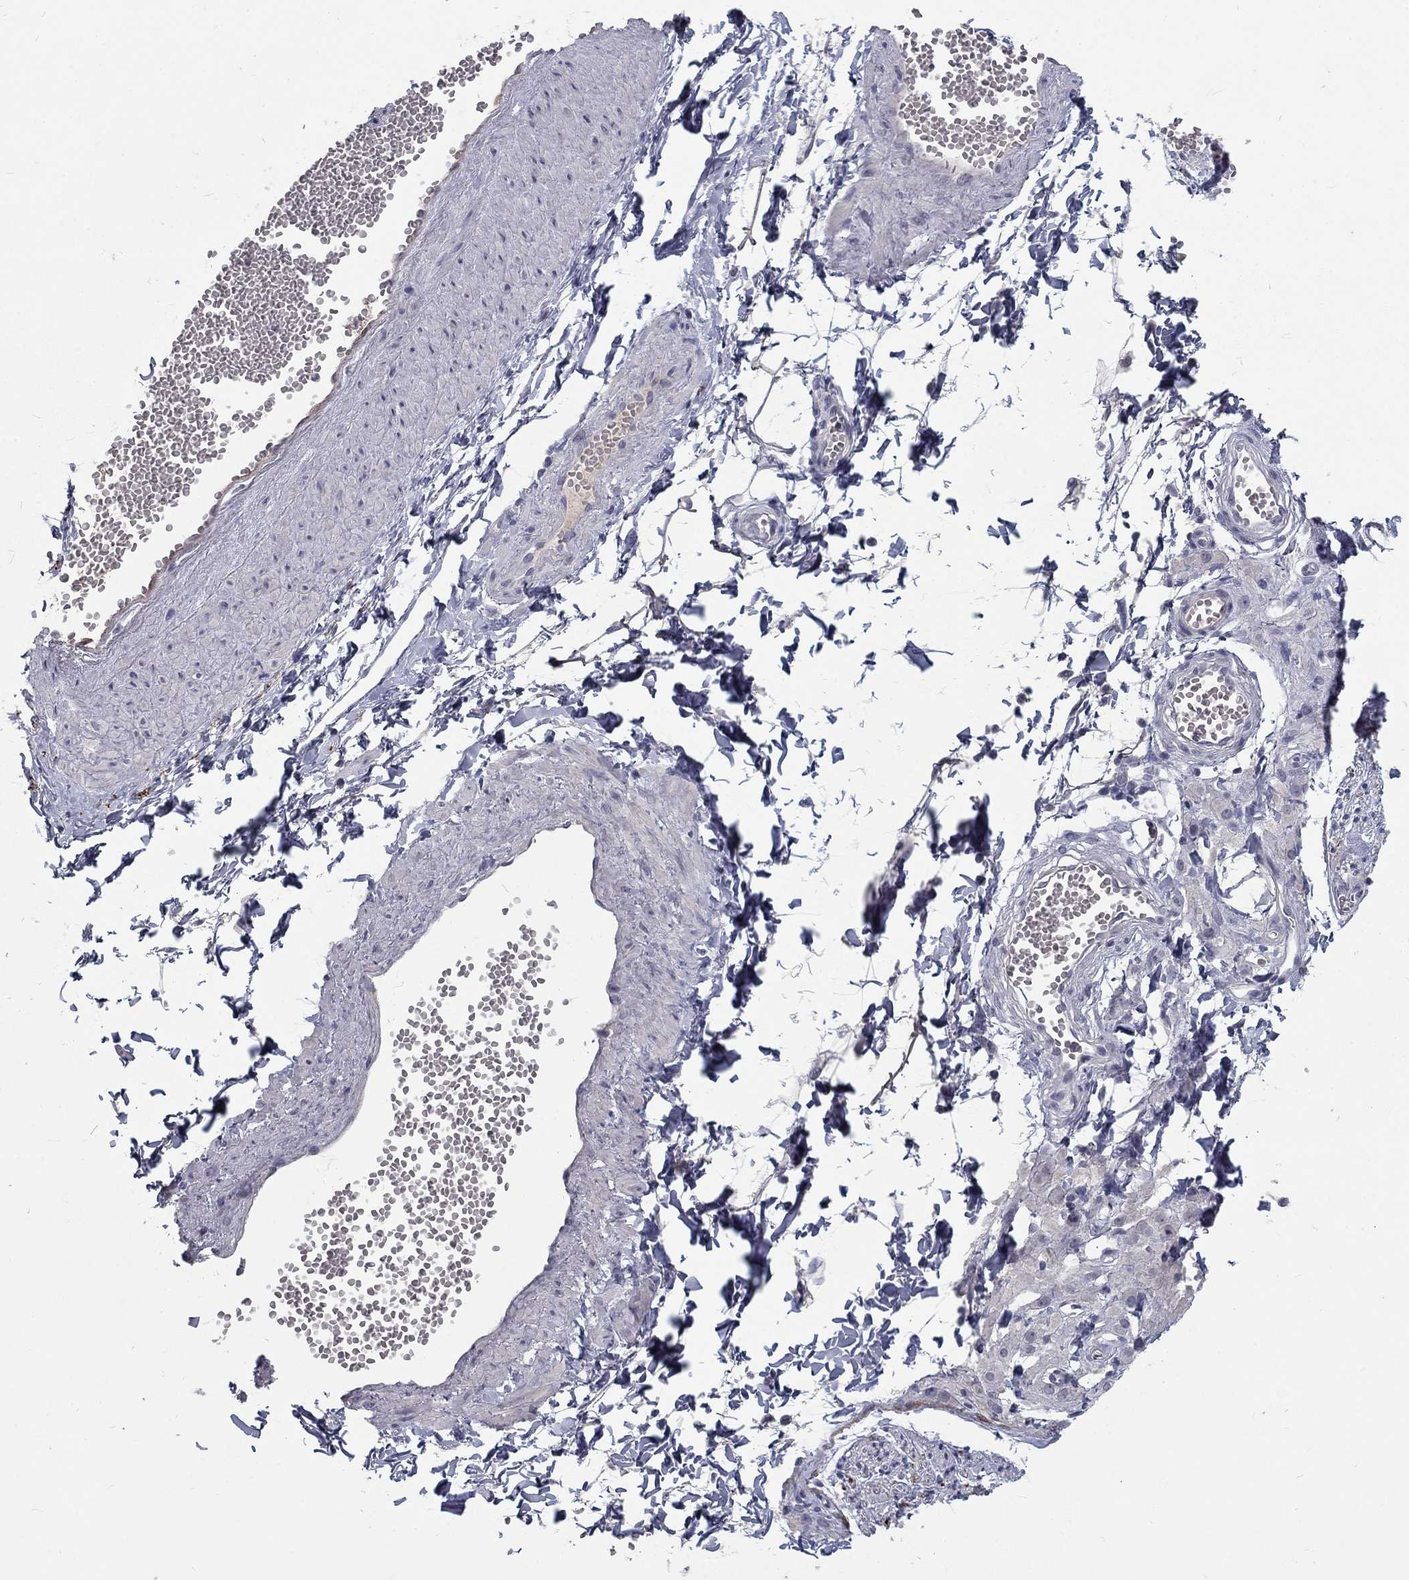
{"staining": {"intensity": "negative", "quantity": "none", "location": "none"}, "tissue": "adipose tissue", "cell_type": "Adipocytes", "image_type": "normal", "snomed": [{"axis": "morphology", "description": "Normal tissue, NOS"}, {"axis": "topography", "description": "Smooth muscle"}, {"axis": "topography", "description": "Peripheral nerve tissue"}], "caption": "IHC image of benign adipose tissue: human adipose tissue stained with DAB (3,3'-diaminobenzidine) shows no significant protein staining in adipocytes.", "gene": "NOS1", "patient": {"sex": "male", "age": 22}}